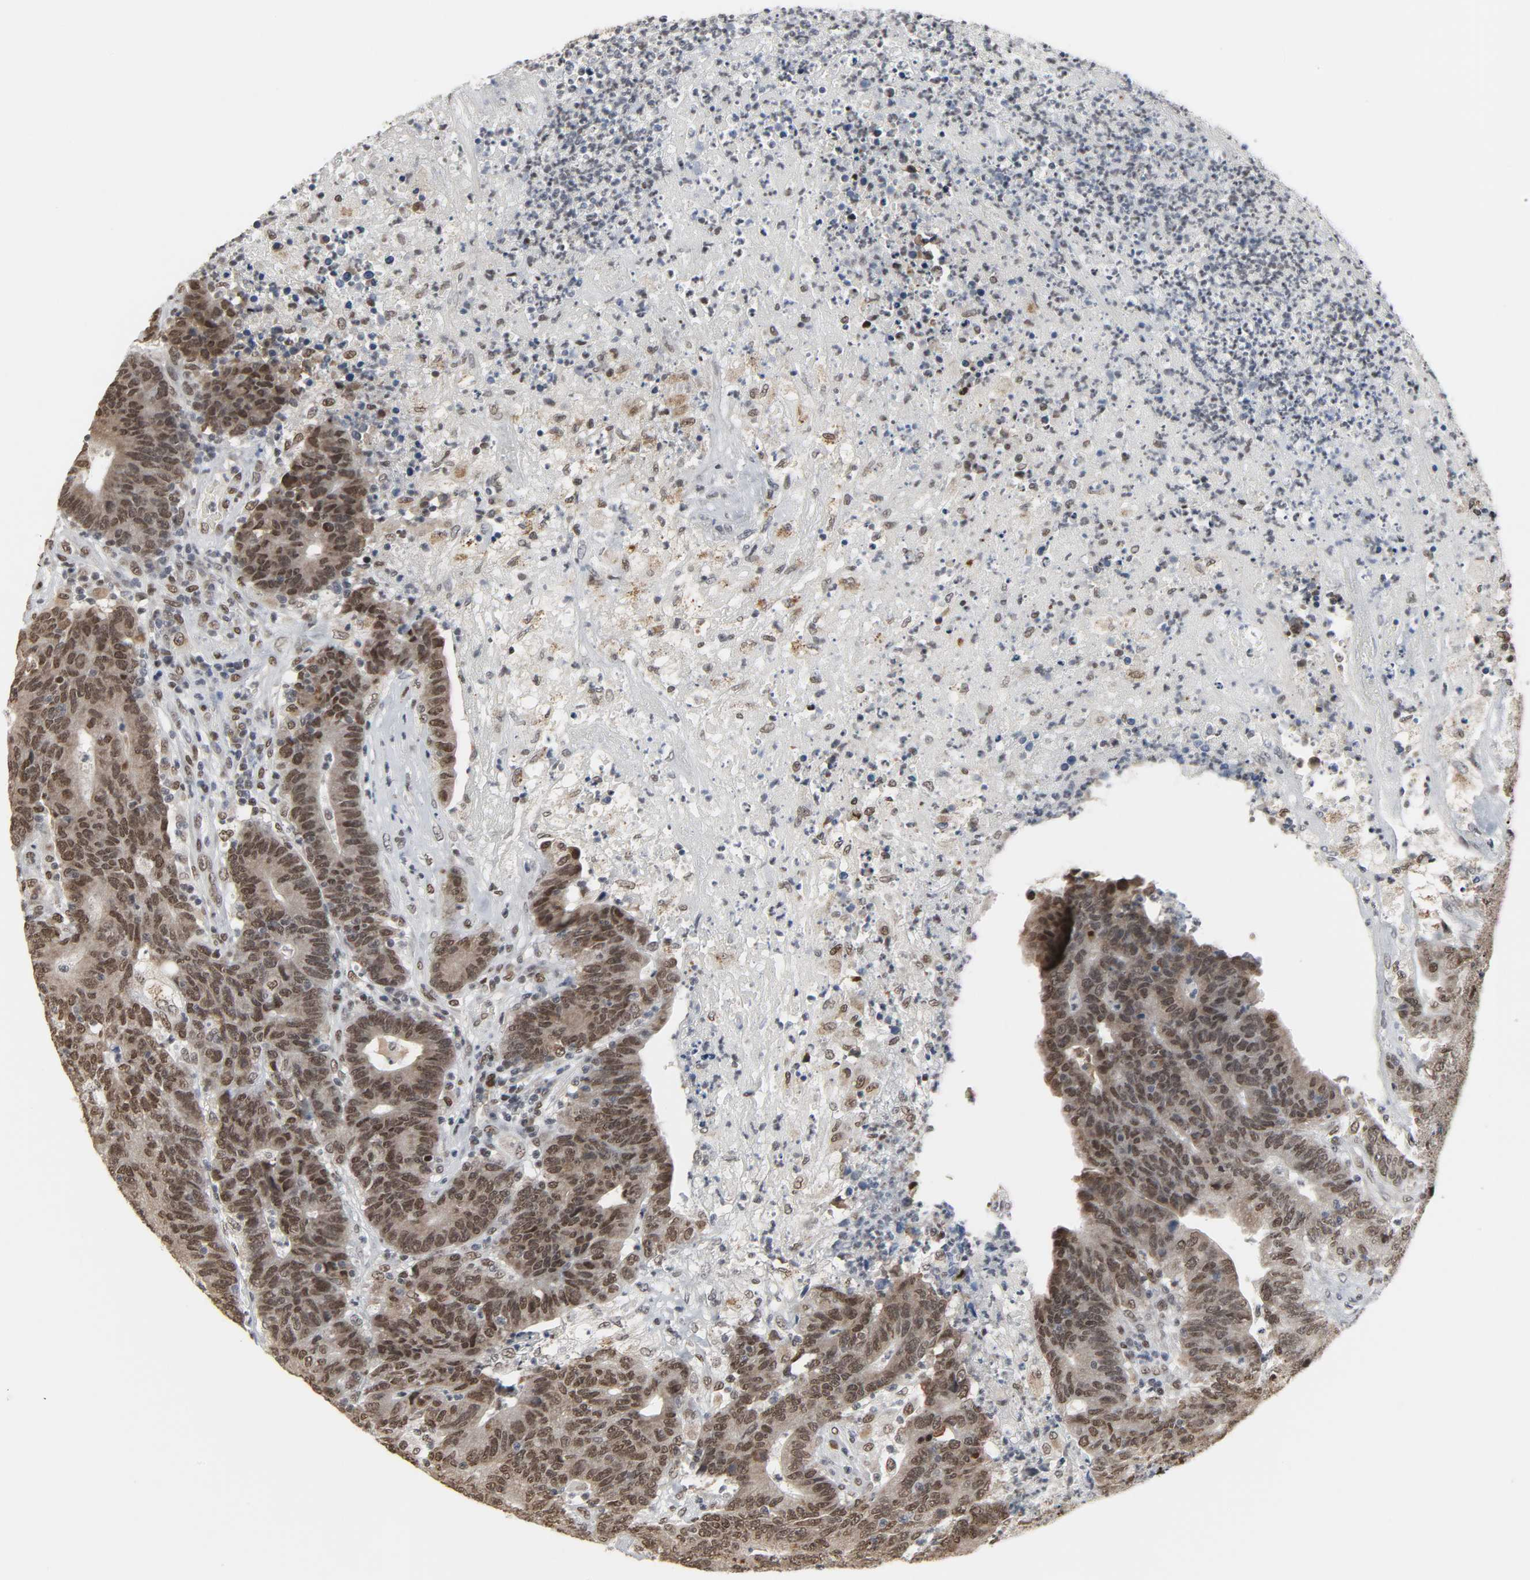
{"staining": {"intensity": "moderate", "quantity": ">75%", "location": "nuclear"}, "tissue": "colorectal cancer", "cell_type": "Tumor cells", "image_type": "cancer", "snomed": [{"axis": "morphology", "description": "Normal tissue, NOS"}, {"axis": "morphology", "description": "Adenocarcinoma, NOS"}, {"axis": "topography", "description": "Colon"}], "caption": "Approximately >75% of tumor cells in human colorectal cancer demonstrate moderate nuclear protein staining as visualized by brown immunohistochemical staining.", "gene": "DAZAP1", "patient": {"sex": "female", "age": 75}}